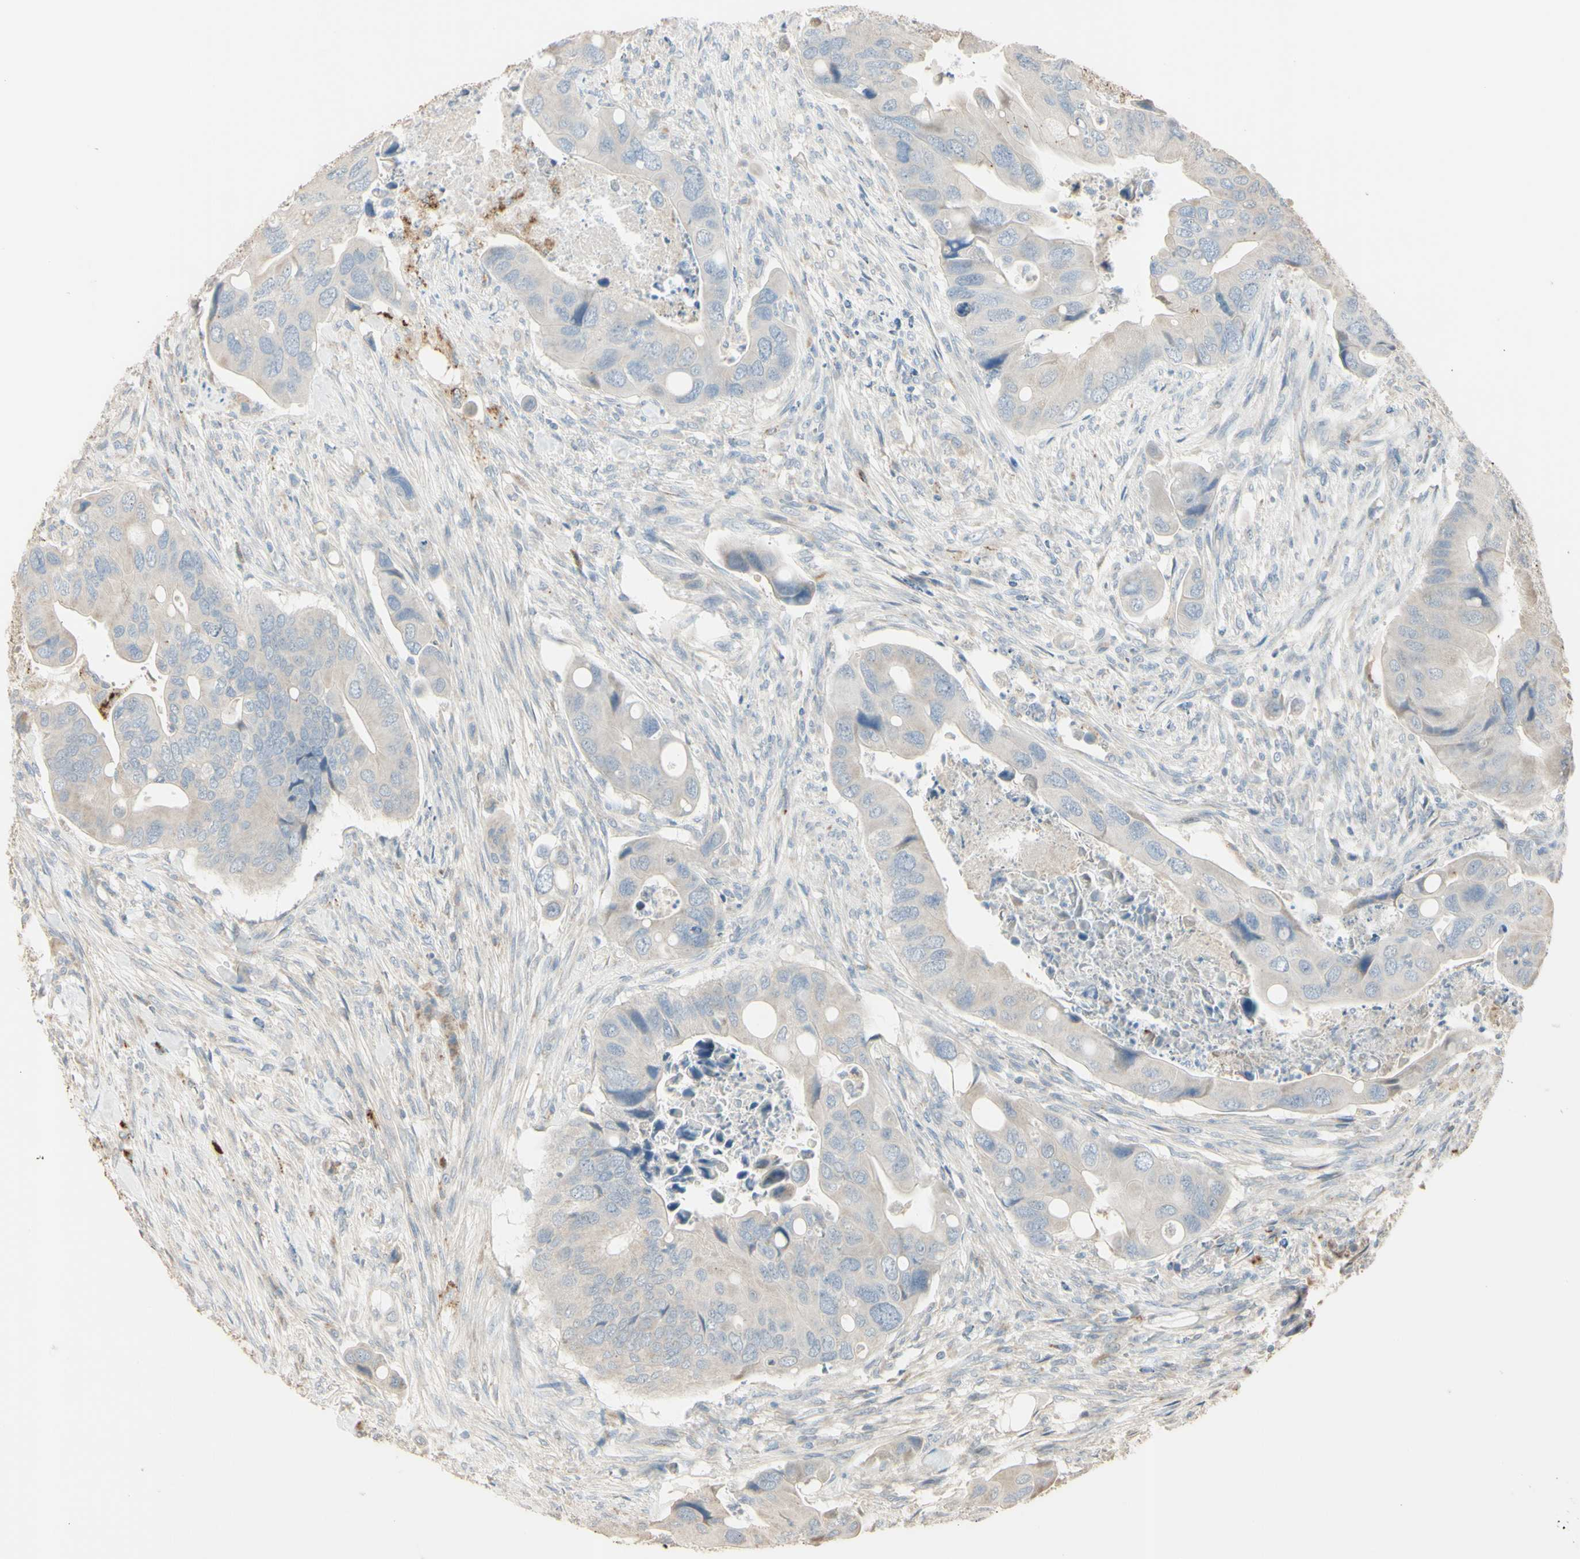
{"staining": {"intensity": "weak", "quantity": ">75%", "location": "cytoplasmic/membranous"}, "tissue": "colorectal cancer", "cell_type": "Tumor cells", "image_type": "cancer", "snomed": [{"axis": "morphology", "description": "Adenocarcinoma, NOS"}, {"axis": "topography", "description": "Rectum"}], "caption": "This image reveals immunohistochemistry (IHC) staining of adenocarcinoma (colorectal), with low weak cytoplasmic/membranous expression in about >75% of tumor cells.", "gene": "ANGPTL1", "patient": {"sex": "female", "age": 57}}